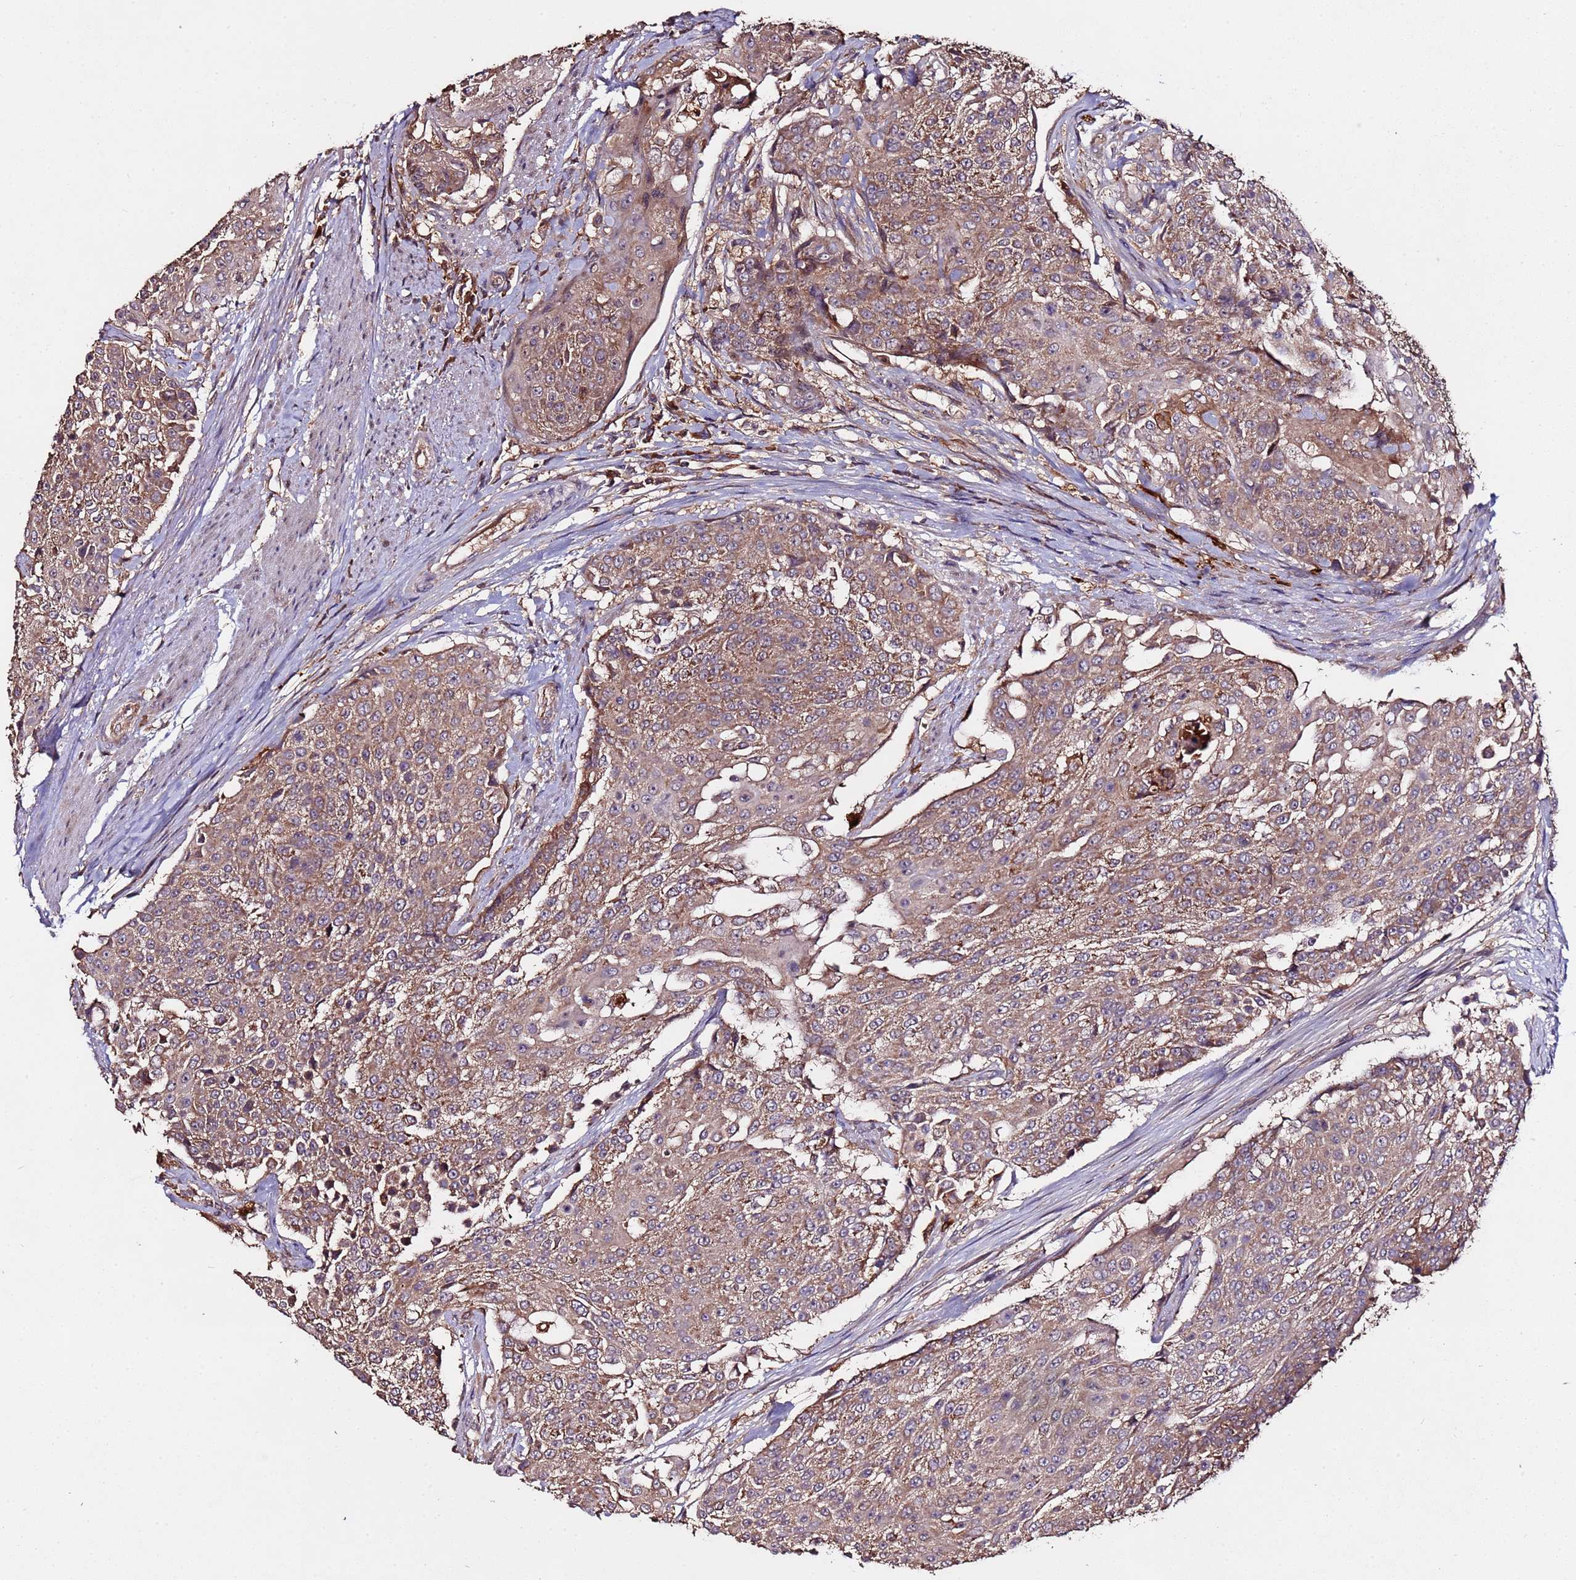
{"staining": {"intensity": "moderate", "quantity": ">75%", "location": "cytoplasmic/membranous"}, "tissue": "urothelial cancer", "cell_type": "Tumor cells", "image_type": "cancer", "snomed": [{"axis": "morphology", "description": "Urothelial carcinoma, High grade"}, {"axis": "topography", "description": "Urinary bladder"}], "caption": "DAB (3,3'-diaminobenzidine) immunohistochemical staining of human urothelial cancer exhibits moderate cytoplasmic/membranous protein staining in approximately >75% of tumor cells.", "gene": "RPS15A", "patient": {"sex": "female", "age": 63}}